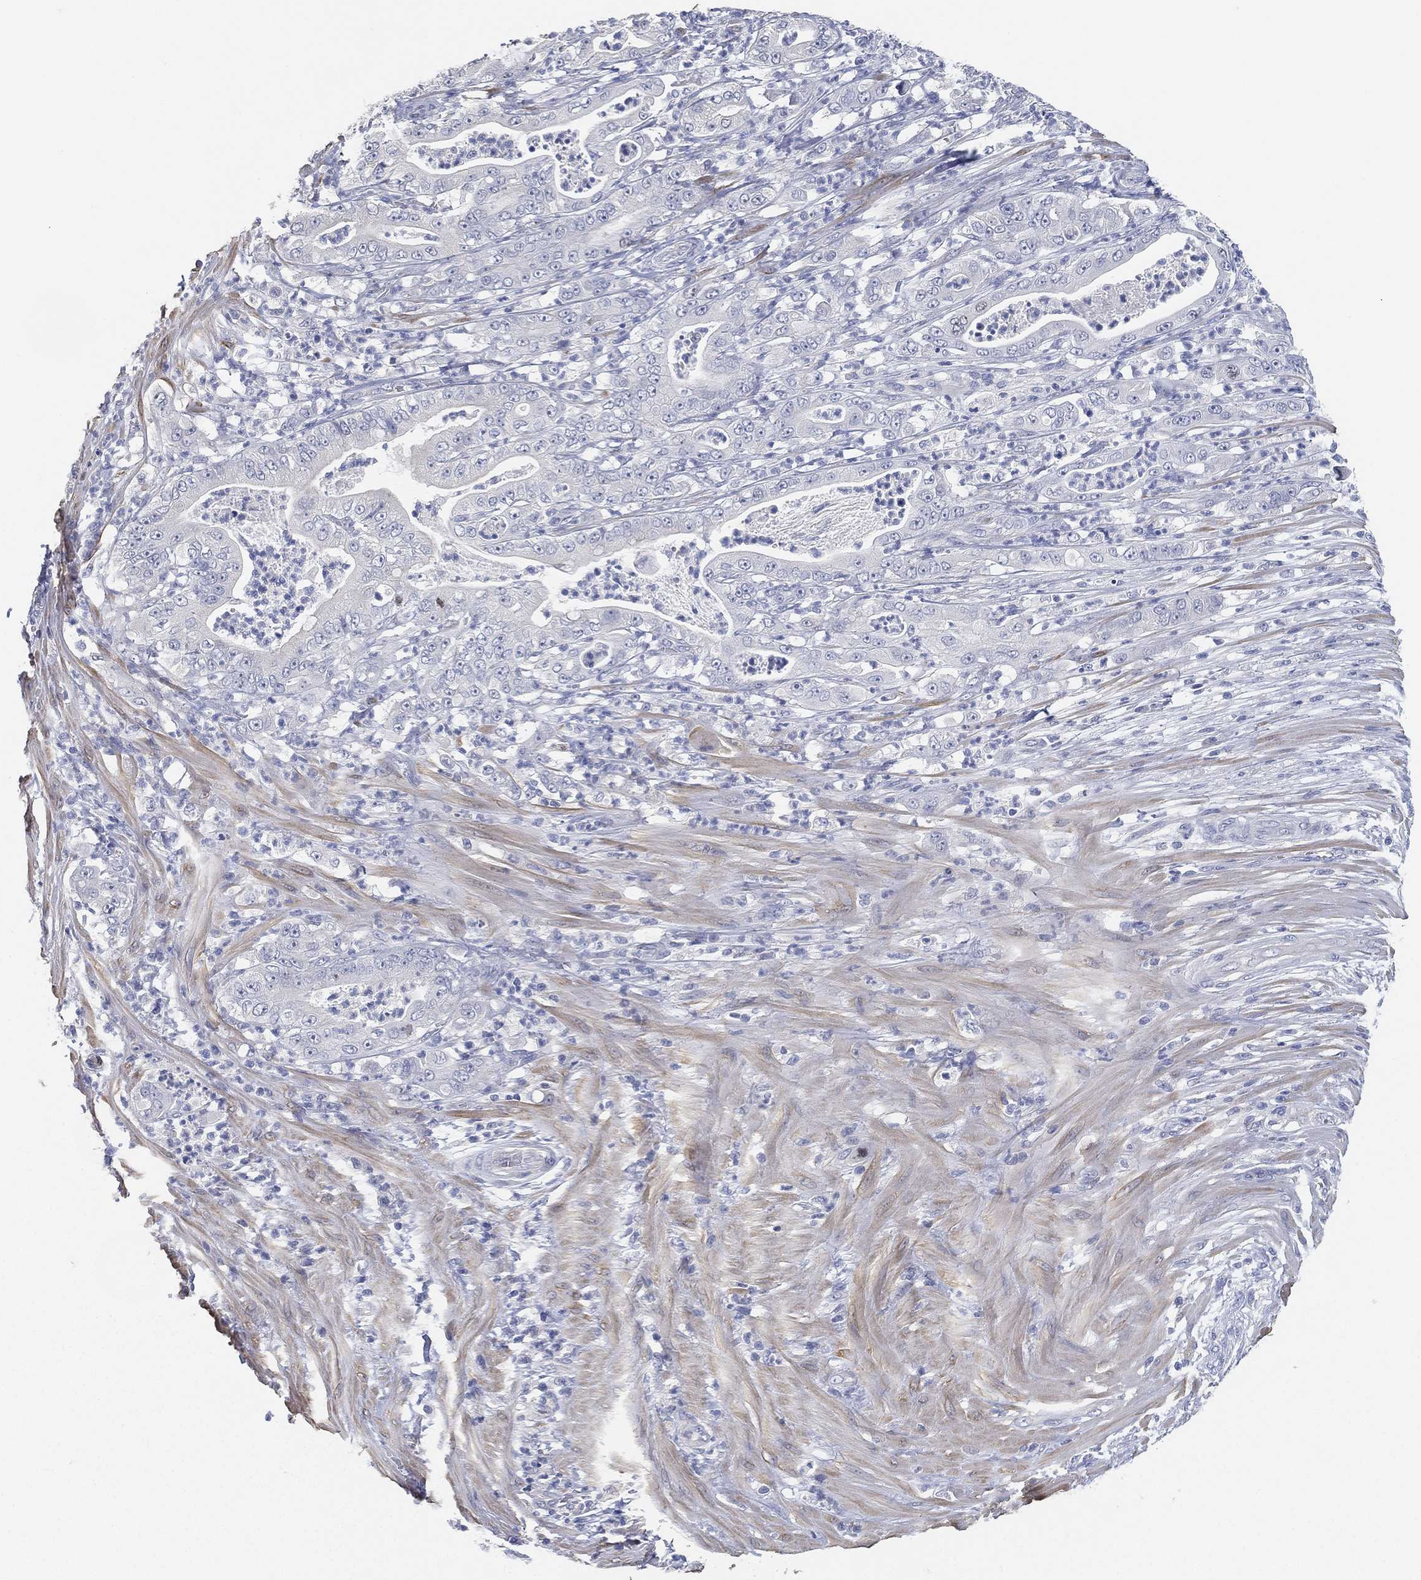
{"staining": {"intensity": "negative", "quantity": "none", "location": "none"}, "tissue": "pancreatic cancer", "cell_type": "Tumor cells", "image_type": "cancer", "snomed": [{"axis": "morphology", "description": "Adenocarcinoma, NOS"}, {"axis": "topography", "description": "Pancreas"}], "caption": "IHC of human pancreatic cancer (adenocarcinoma) shows no positivity in tumor cells.", "gene": "FAM187B", "patient": {"sex": "male", "age": 71}}